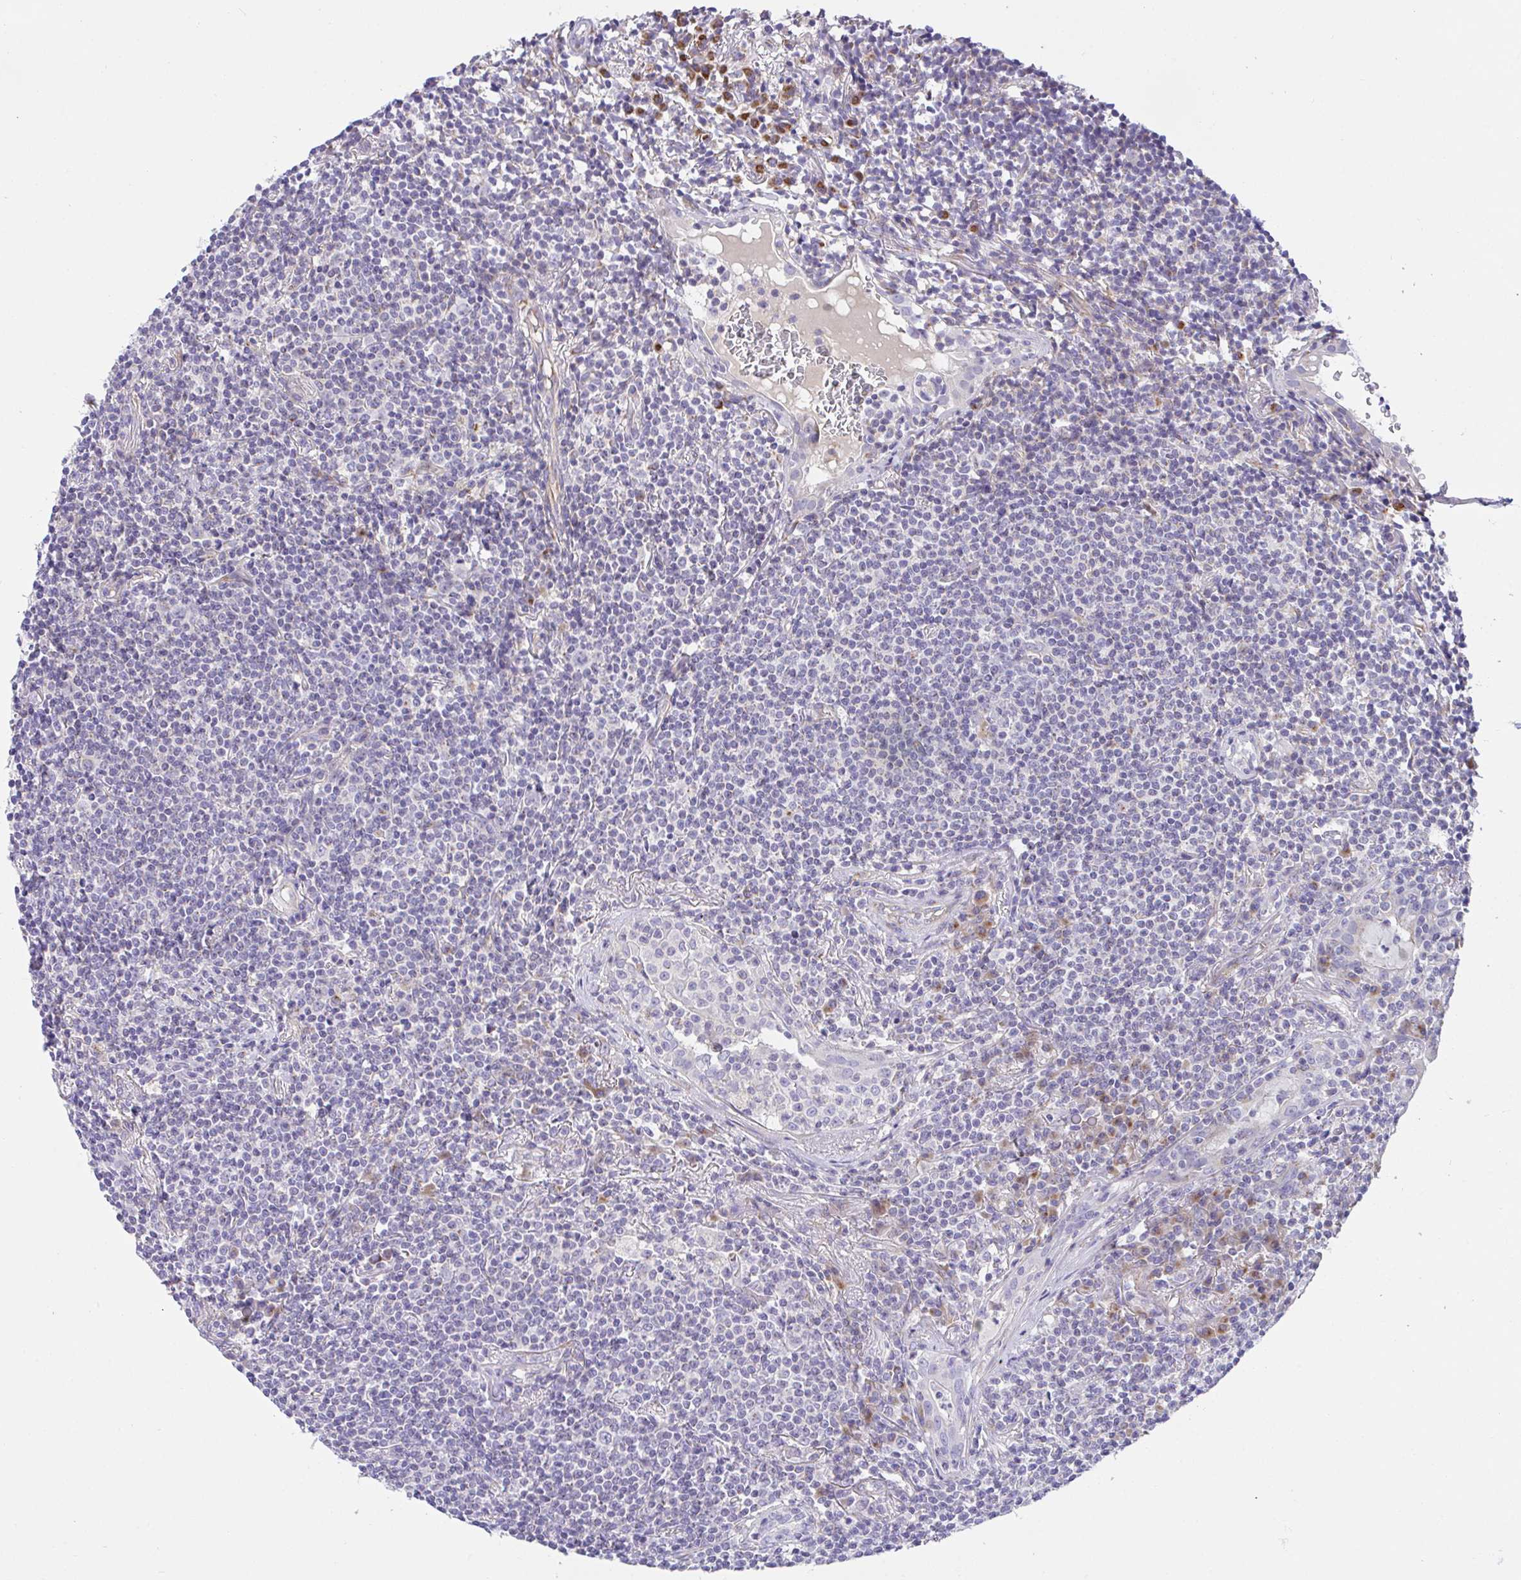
{"staining": {"intensity": "negative", "quantity": "none", "location": "none"}, "tissue": "lymphoma", "cell_type": "Tumor cells", "image_type": "cancer", "snomed": [{"axis": "morphology", "description": "Malignant lymphoma, non-Hodgkin's type, Low grade"}, {"axis": "topography", "description": "Lung"}], "caption": "Malignant lymphoma, non-Hodgkin's type (low-grade) was stained to show a protein in brown. There is no significant expression in tumor cells. (Brightfield microscopy of DAB (3,3'-diaminobenzidine) immunohistochemistry at high magnification).", "gene": "MIA3", "patient": {"sex": "female", "age": 71}}